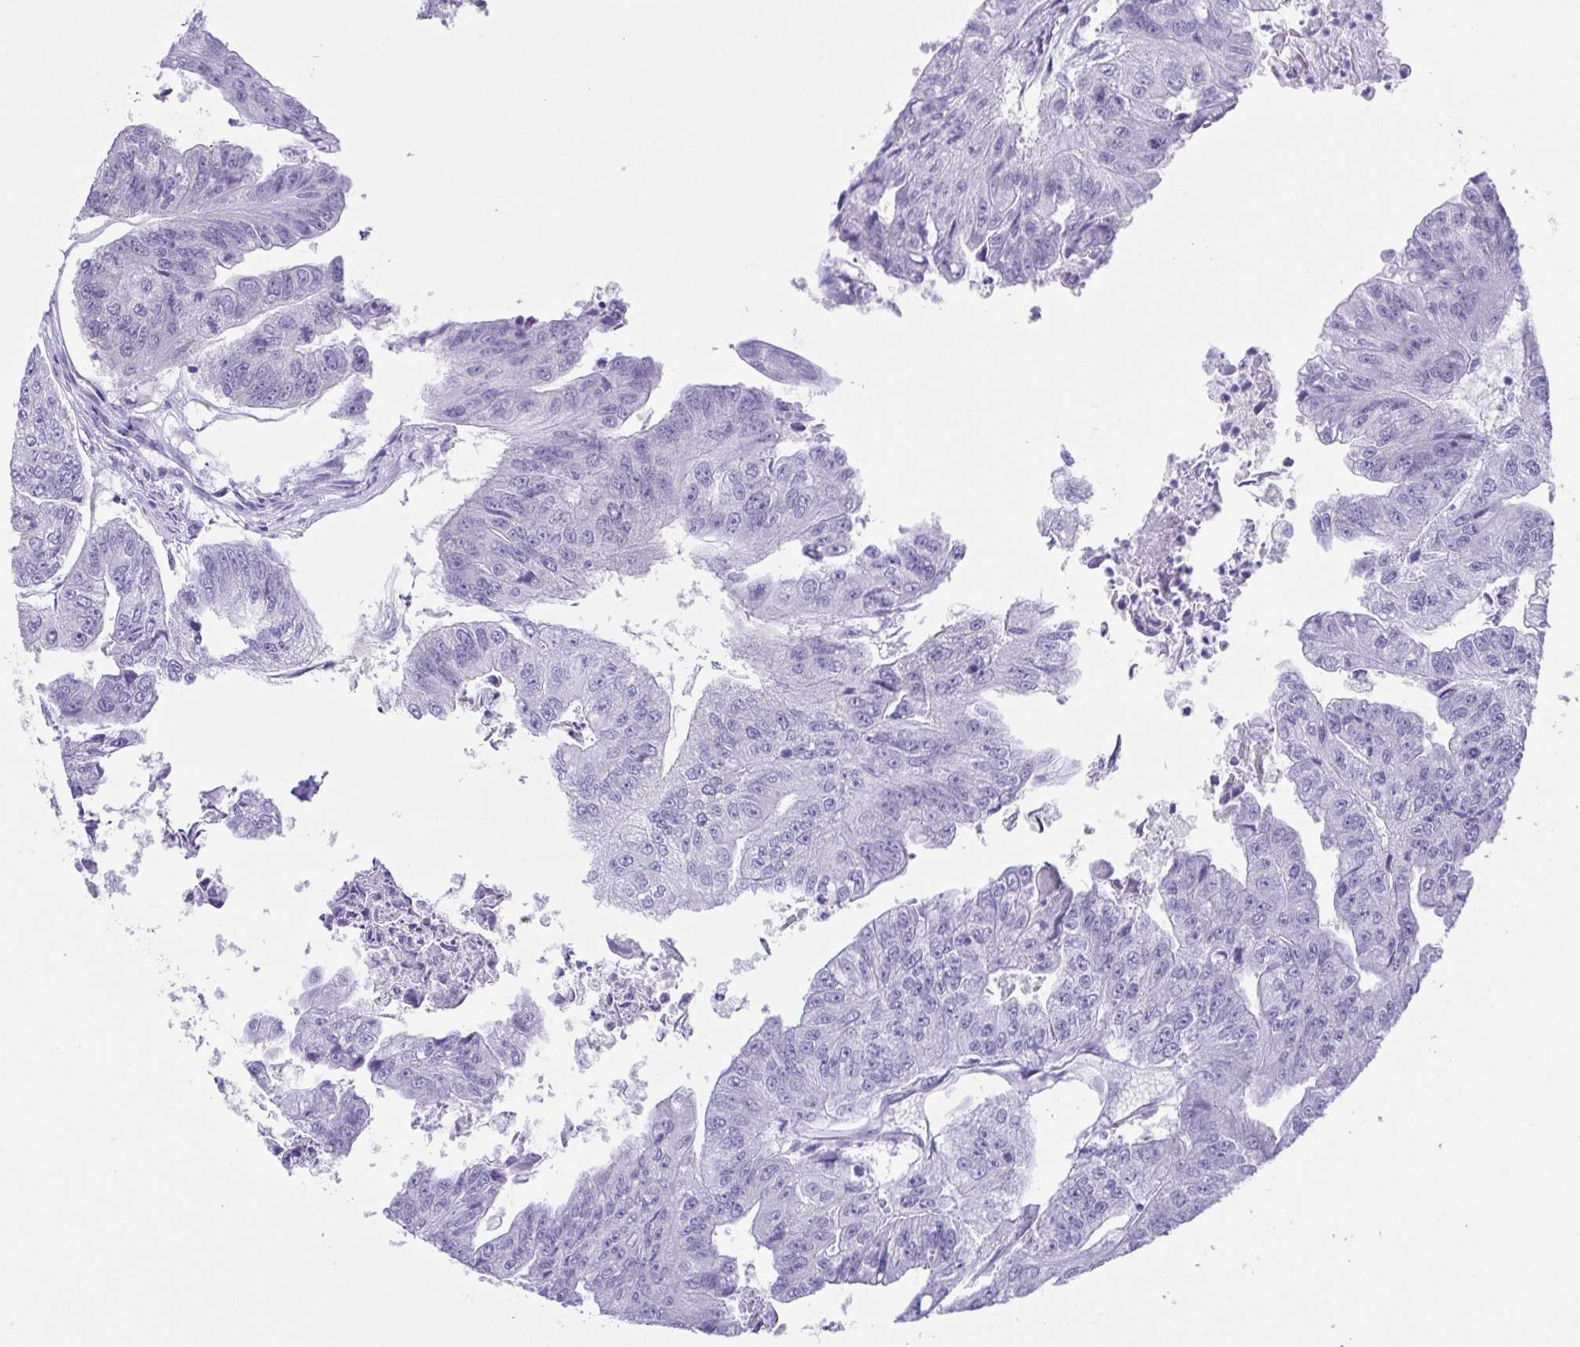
{"staining": {"intensity": "negative", "quantity": "none", "location": "none"}, "tissue": "colorectal cancer", "cell_type": "Tumor cells", "image_type": "cancer", "snomed": [{"axis": "morphology", "description": "Adenocarcinoma, NOS"}, {"axis": "topography", "description": "Colon"}], "caption": "Immunohistochemistry photomicrograph of neoplastic tissue: colorectal cancer (adenocarcinoma) stained with DAB demonstrates no significant protein positivity in tumor cells. (DAB (3,3'-diaminobenzidine) IHC visualized using brightfield microscopy, high magnification).", "gene": "LUZP4", "patient": {"sex": "female", "age": 67}}